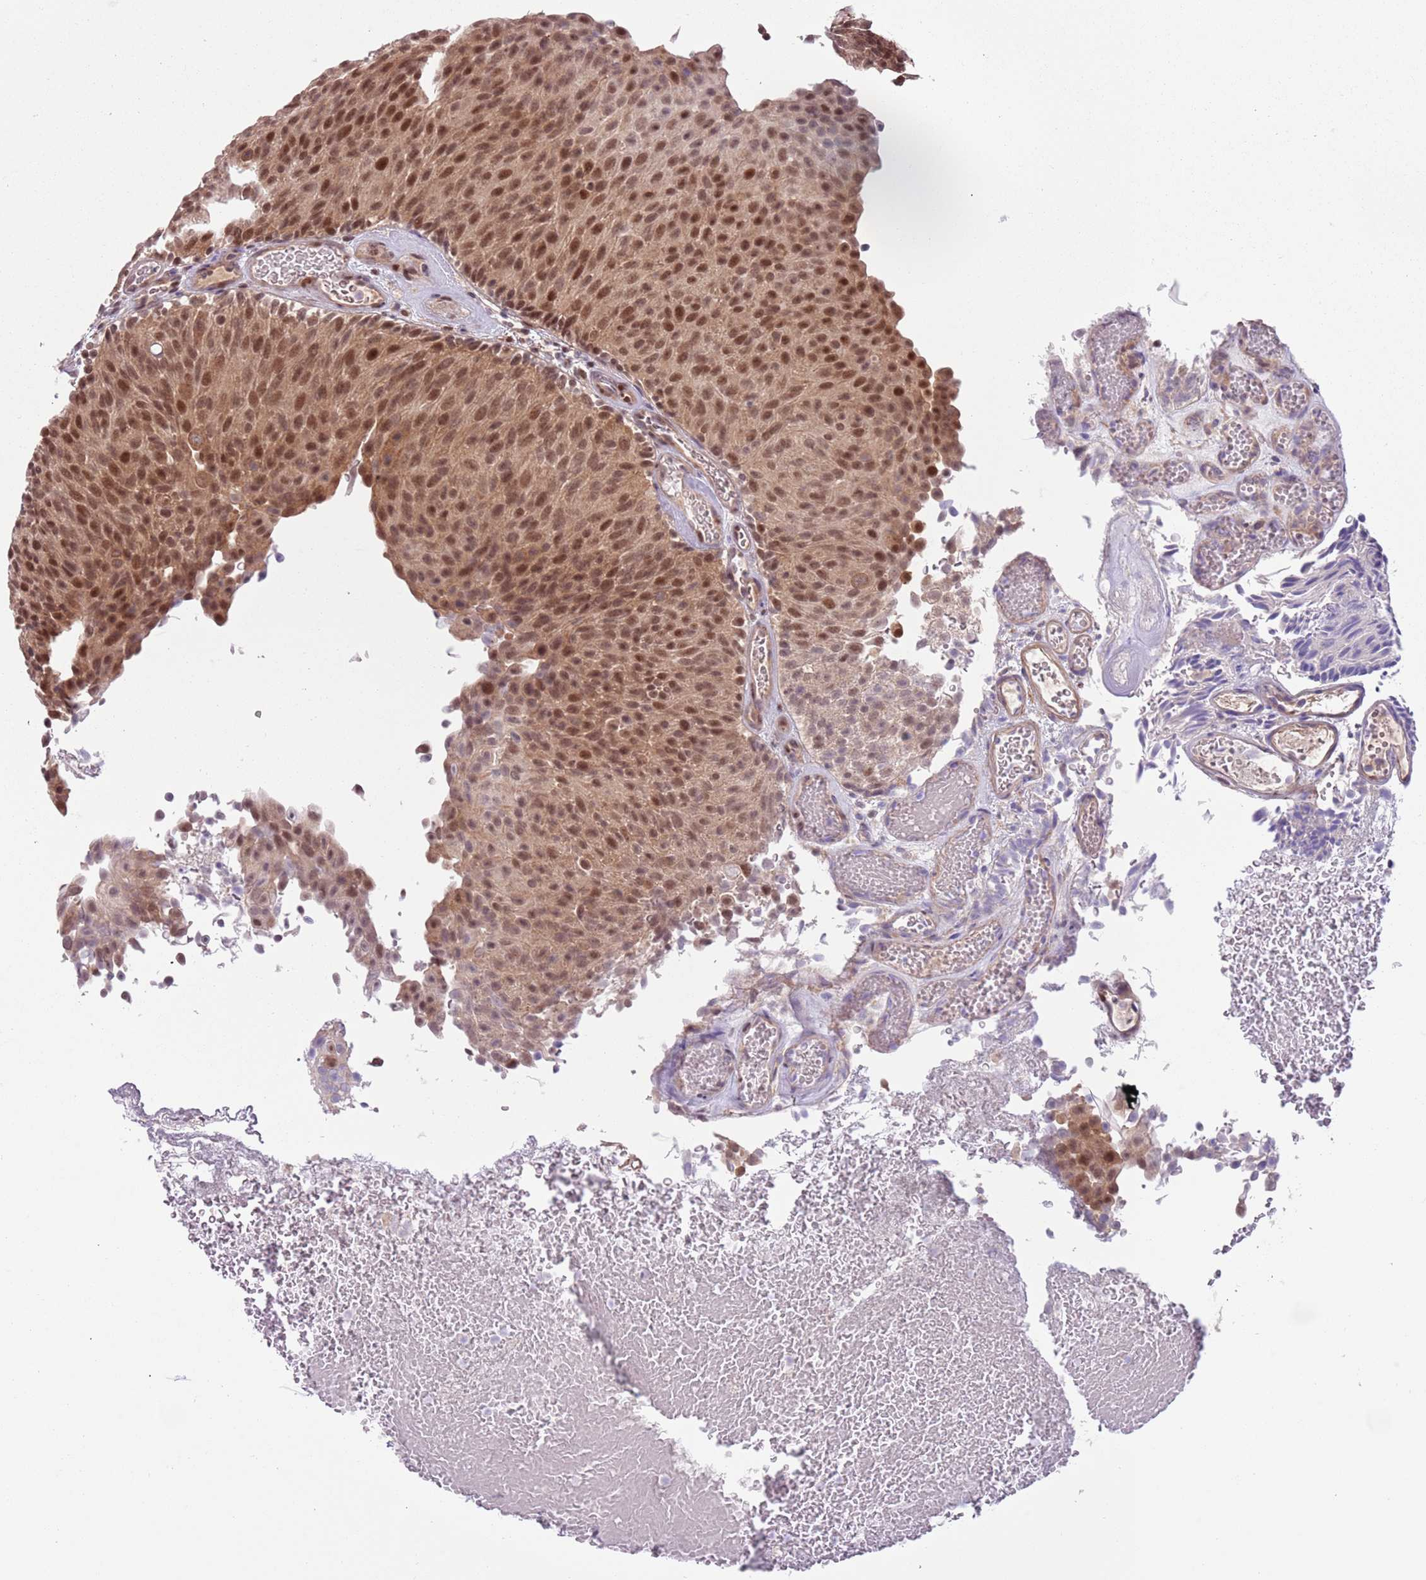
{"staining": {"intensity": "moderate", "quantity": ">75%", "location": "cytoplasmic/membranous,nuclear"}, "tissue": "urothelial cancer", "cell_type": "Tumor cells", "image_type": "cancer", "snomed": [{"axis": "morphology", "description": "Urothelial carcinoma, Low grade"}, {"axis": "topography", "description": "Urinary bladder"}], "caption": "Urothelial cancer was stained to show a protein in brown. There is medium levels of moderate cytoplasmic/membranous and nuclear staining in about >75% of tumor cells.", "gene": "RMND5B", "patient": {"sex": "male", "age": 78}}